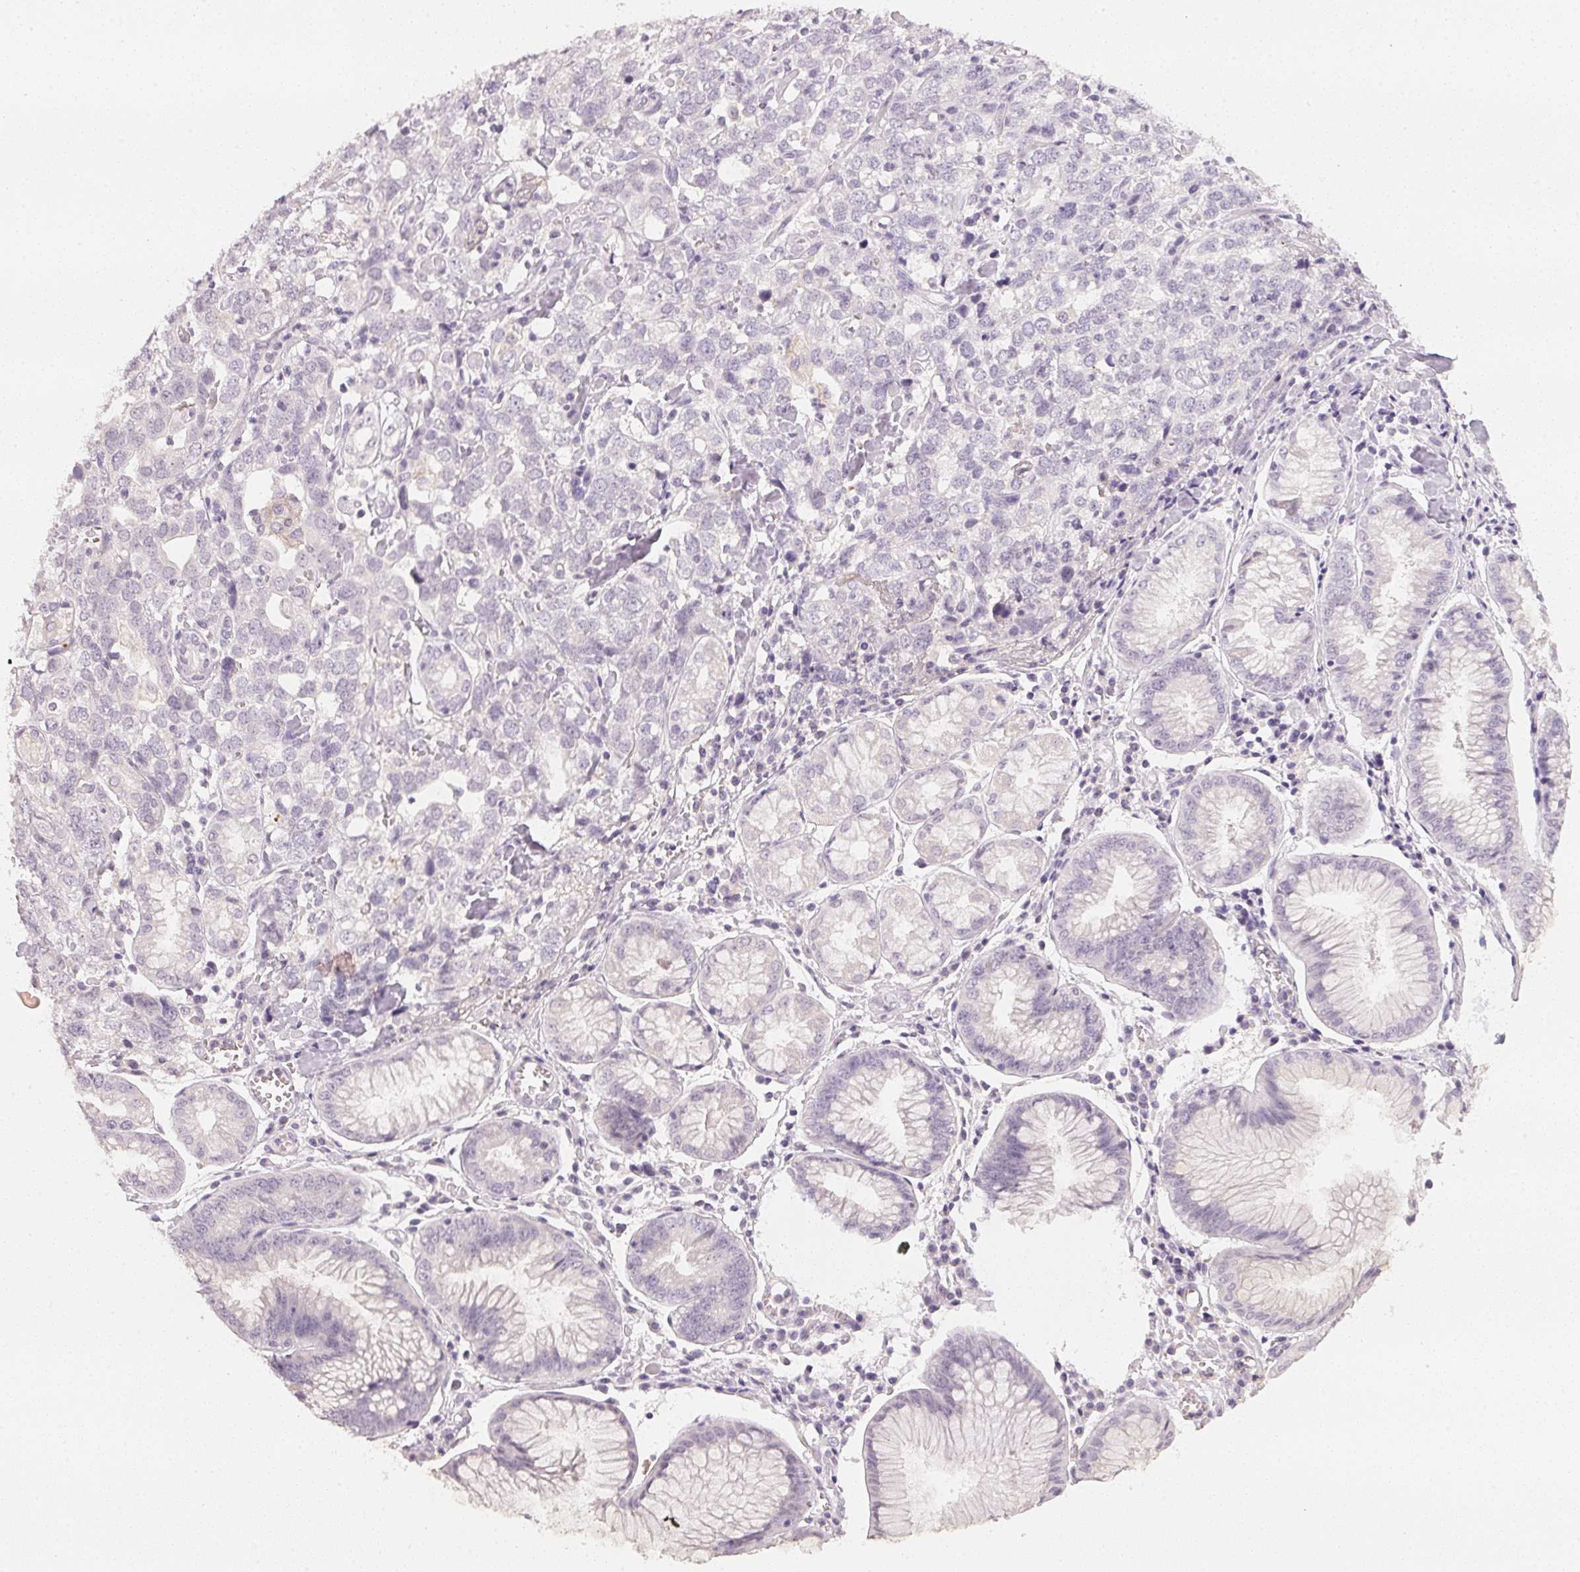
{"staining": {"intensity": "negative", "quantity": "none", "location": "none"}, "tissue": "stomach cancer", "cell_type": "Tumor cells", "image_type": "cancer", "snomed": [{"axis": "morphology", "description": "Adenocarcinoma, NOS"}, {"axis": "topography", "description": "Stomach, upper"}], "caption": "Immunohistochemical staining of human adenocarcinoma (stomach) demonstrates no significant staining in tumor cells.", "gene": "CFAP276", "patient": {"sex": "male", "age": 81}}